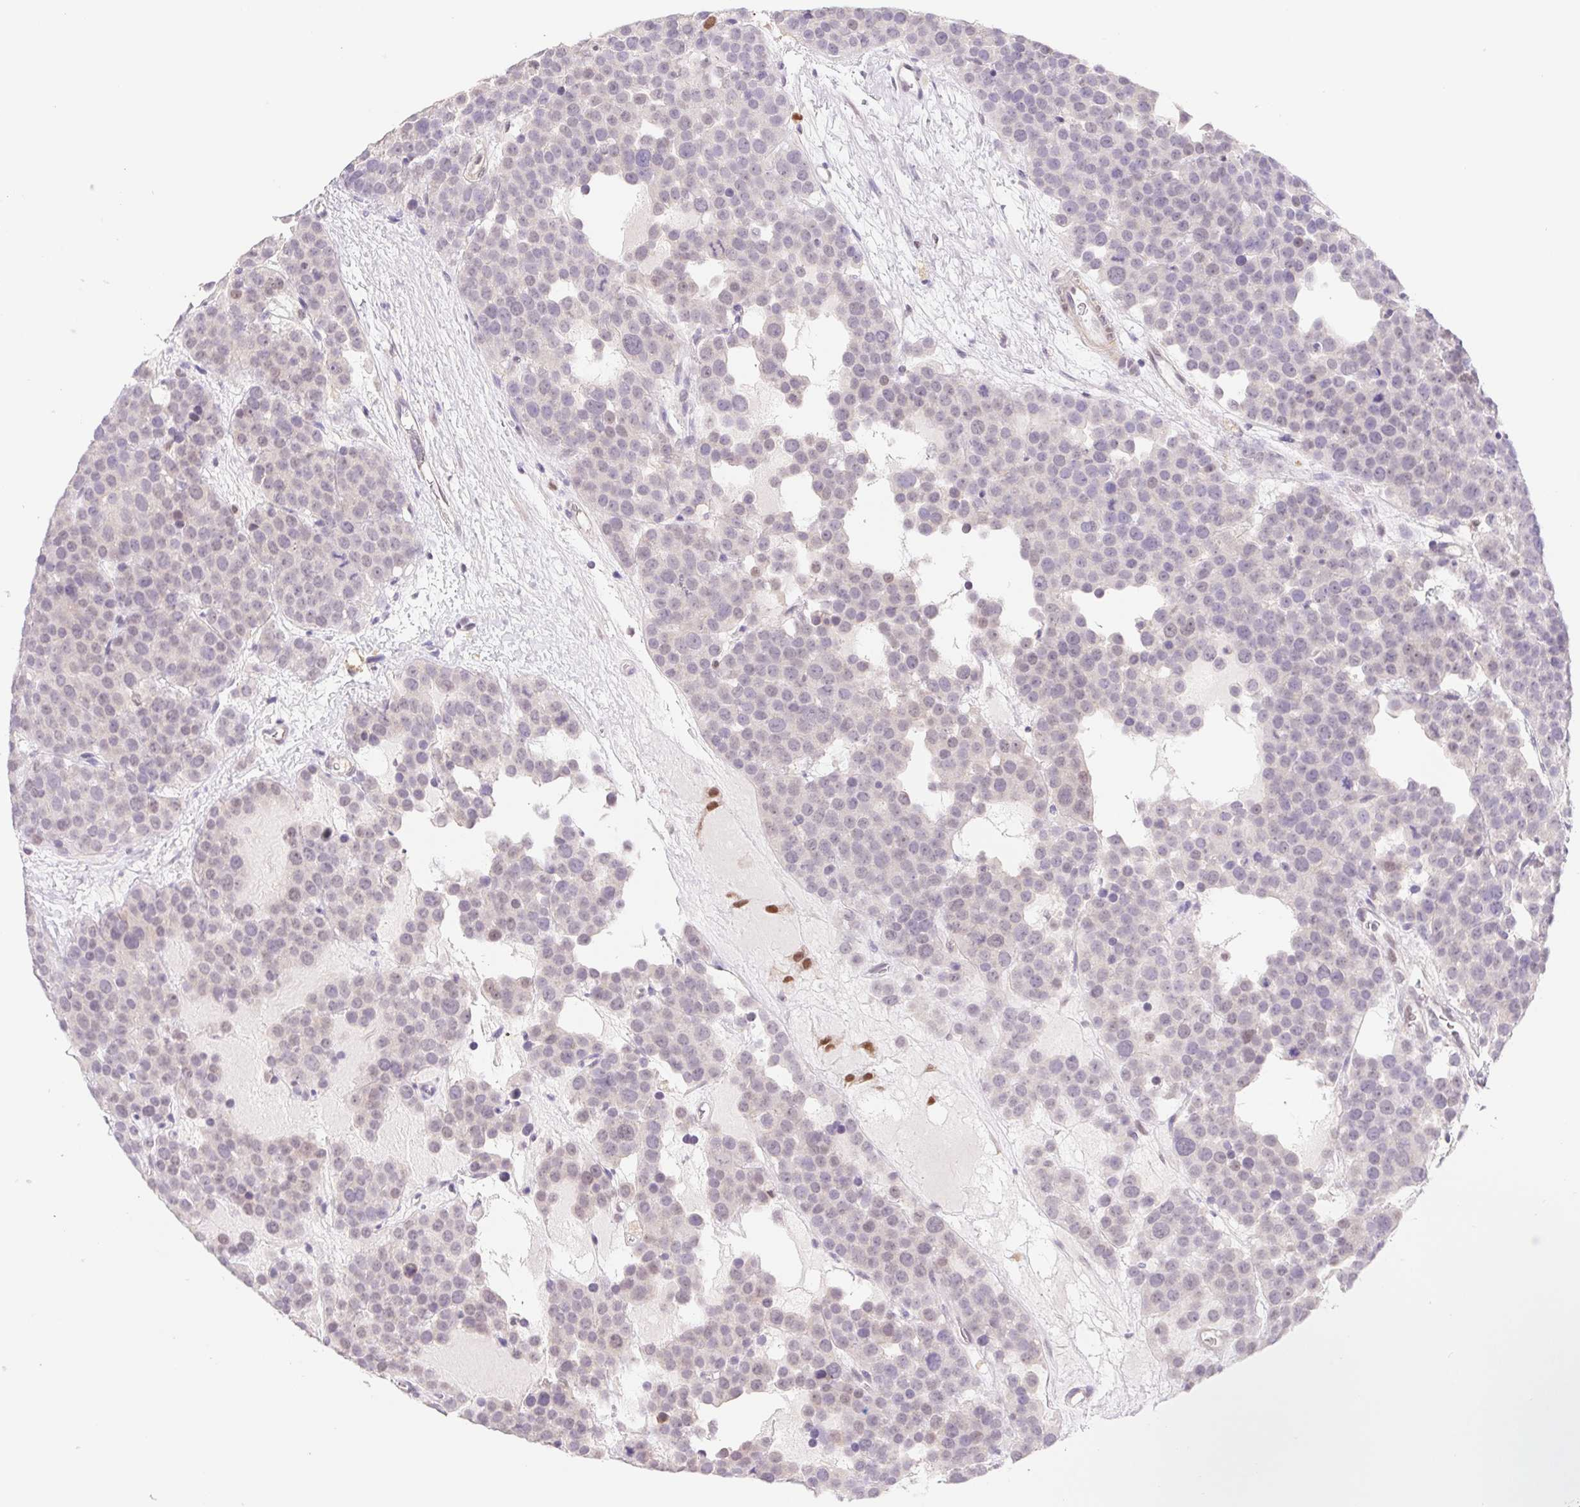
{"staining": {"intensity": "weak", "quantity": "<25%", "location": "nuclear"}, "tissue": "testis cancer", "cell_type": "Tumor cells", "image_type": "cancer", "snomed": [{"axis": "morphology", "description": "Seminoma, NOS"}, {"axis": "topography", "description": "Testis"}], "caption": "Image shows no protein staining in tumor cells of seminoma (testis) tissue. (Immunohistochemistry (ihc), brightfield microscopy, high magnification).", "gene": "L3MBTL4", "patient": {"sex": "male", "age": 71}}